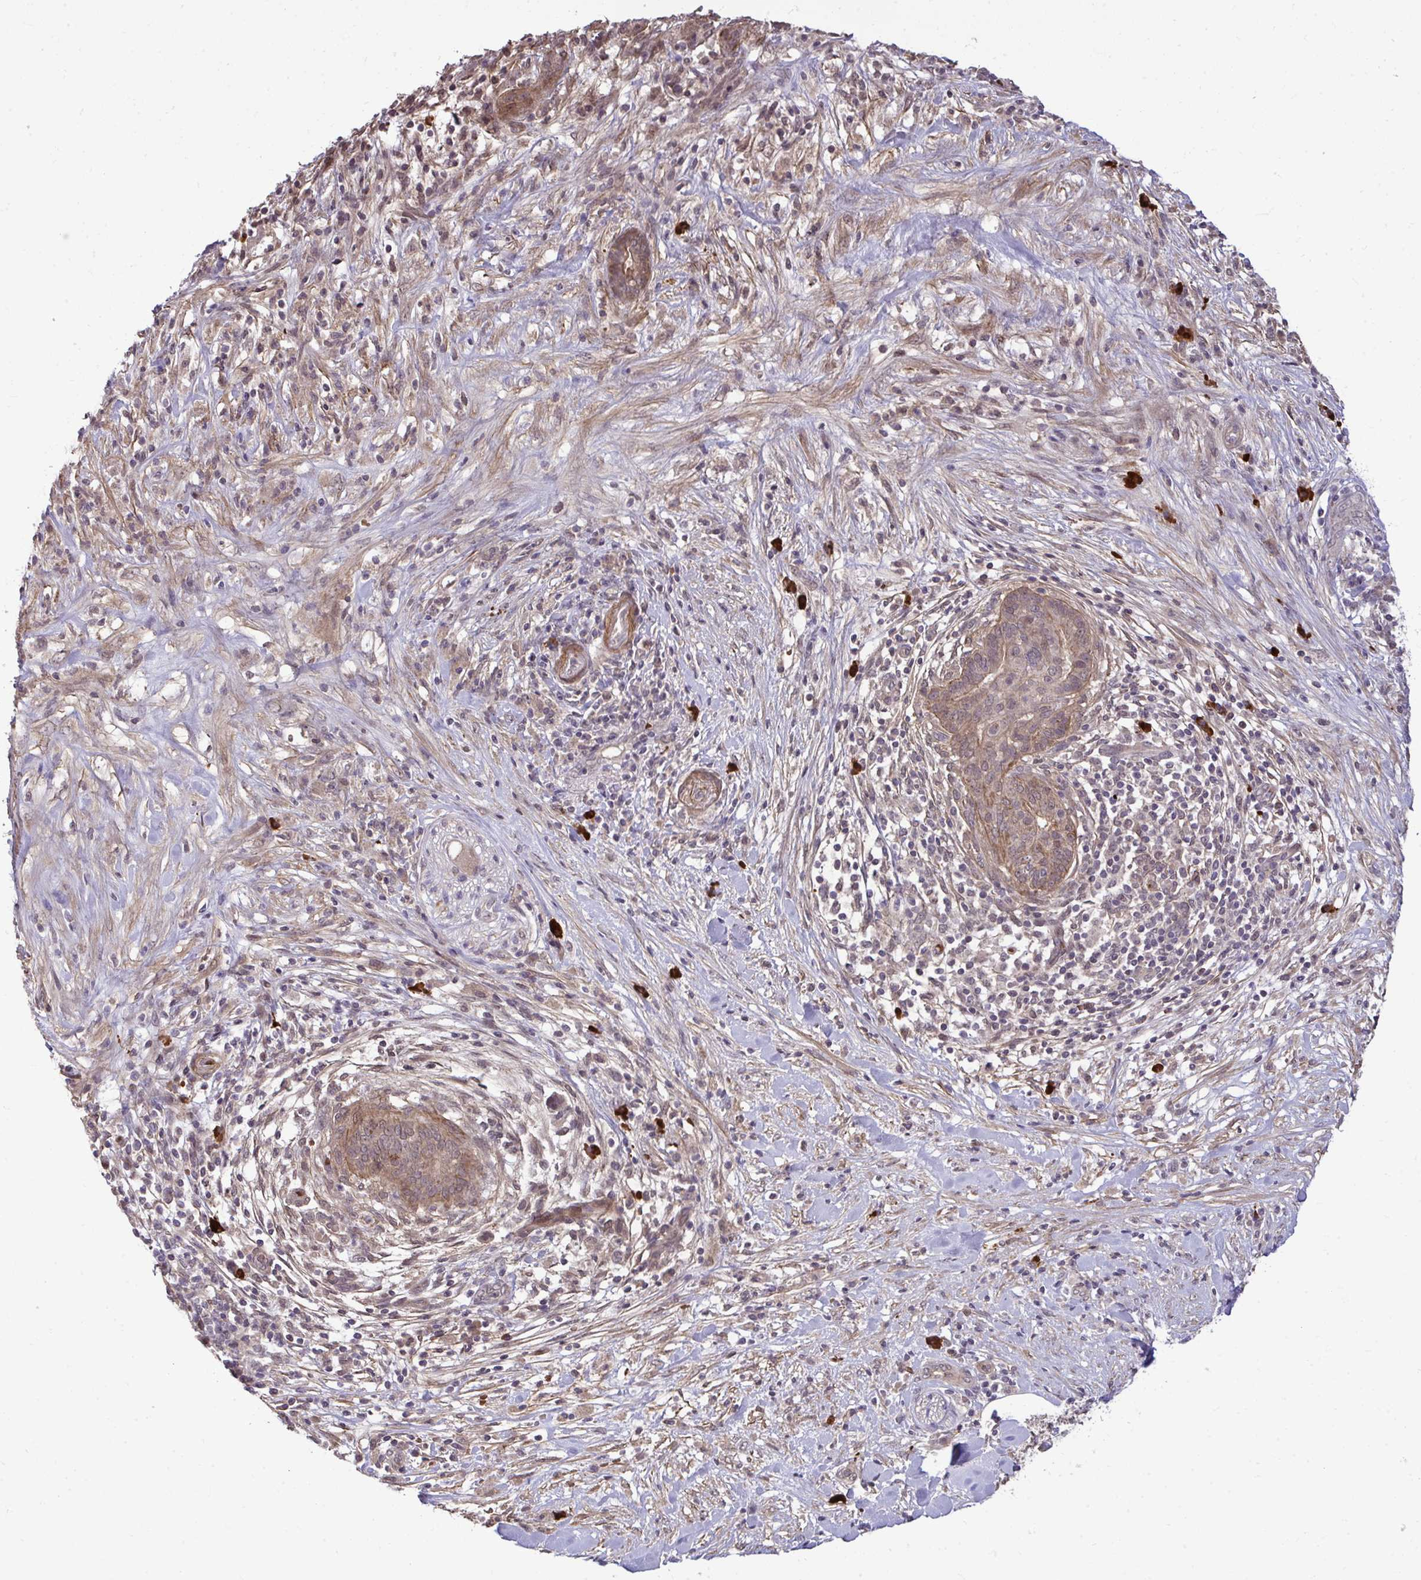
{"staining": {"intensity": "moderate", "quantity": ">75%", "location": "cytoplasmic/membranous,nuclear"}, "tissue": "pancreatic cancer", "cell_type": "Tumor cells", "image_type": "cancer", "snomed": [{"axis": "morphology", "description": "Adenocarcinoma, NOS"}, {"axis": "topography", "description": "Pancreas"}], "caption": "Immunohistochemical staining of human pancreatic cancer (adenocarcinoma) shows medium levels of moderate cytoplasmic/membranous and nuclear protein staining in about >75% of tumor cells. Nuclei are stained in blue.", "gene": "ZSCAN9", "patient": {"sex": "male", "age": 44}}